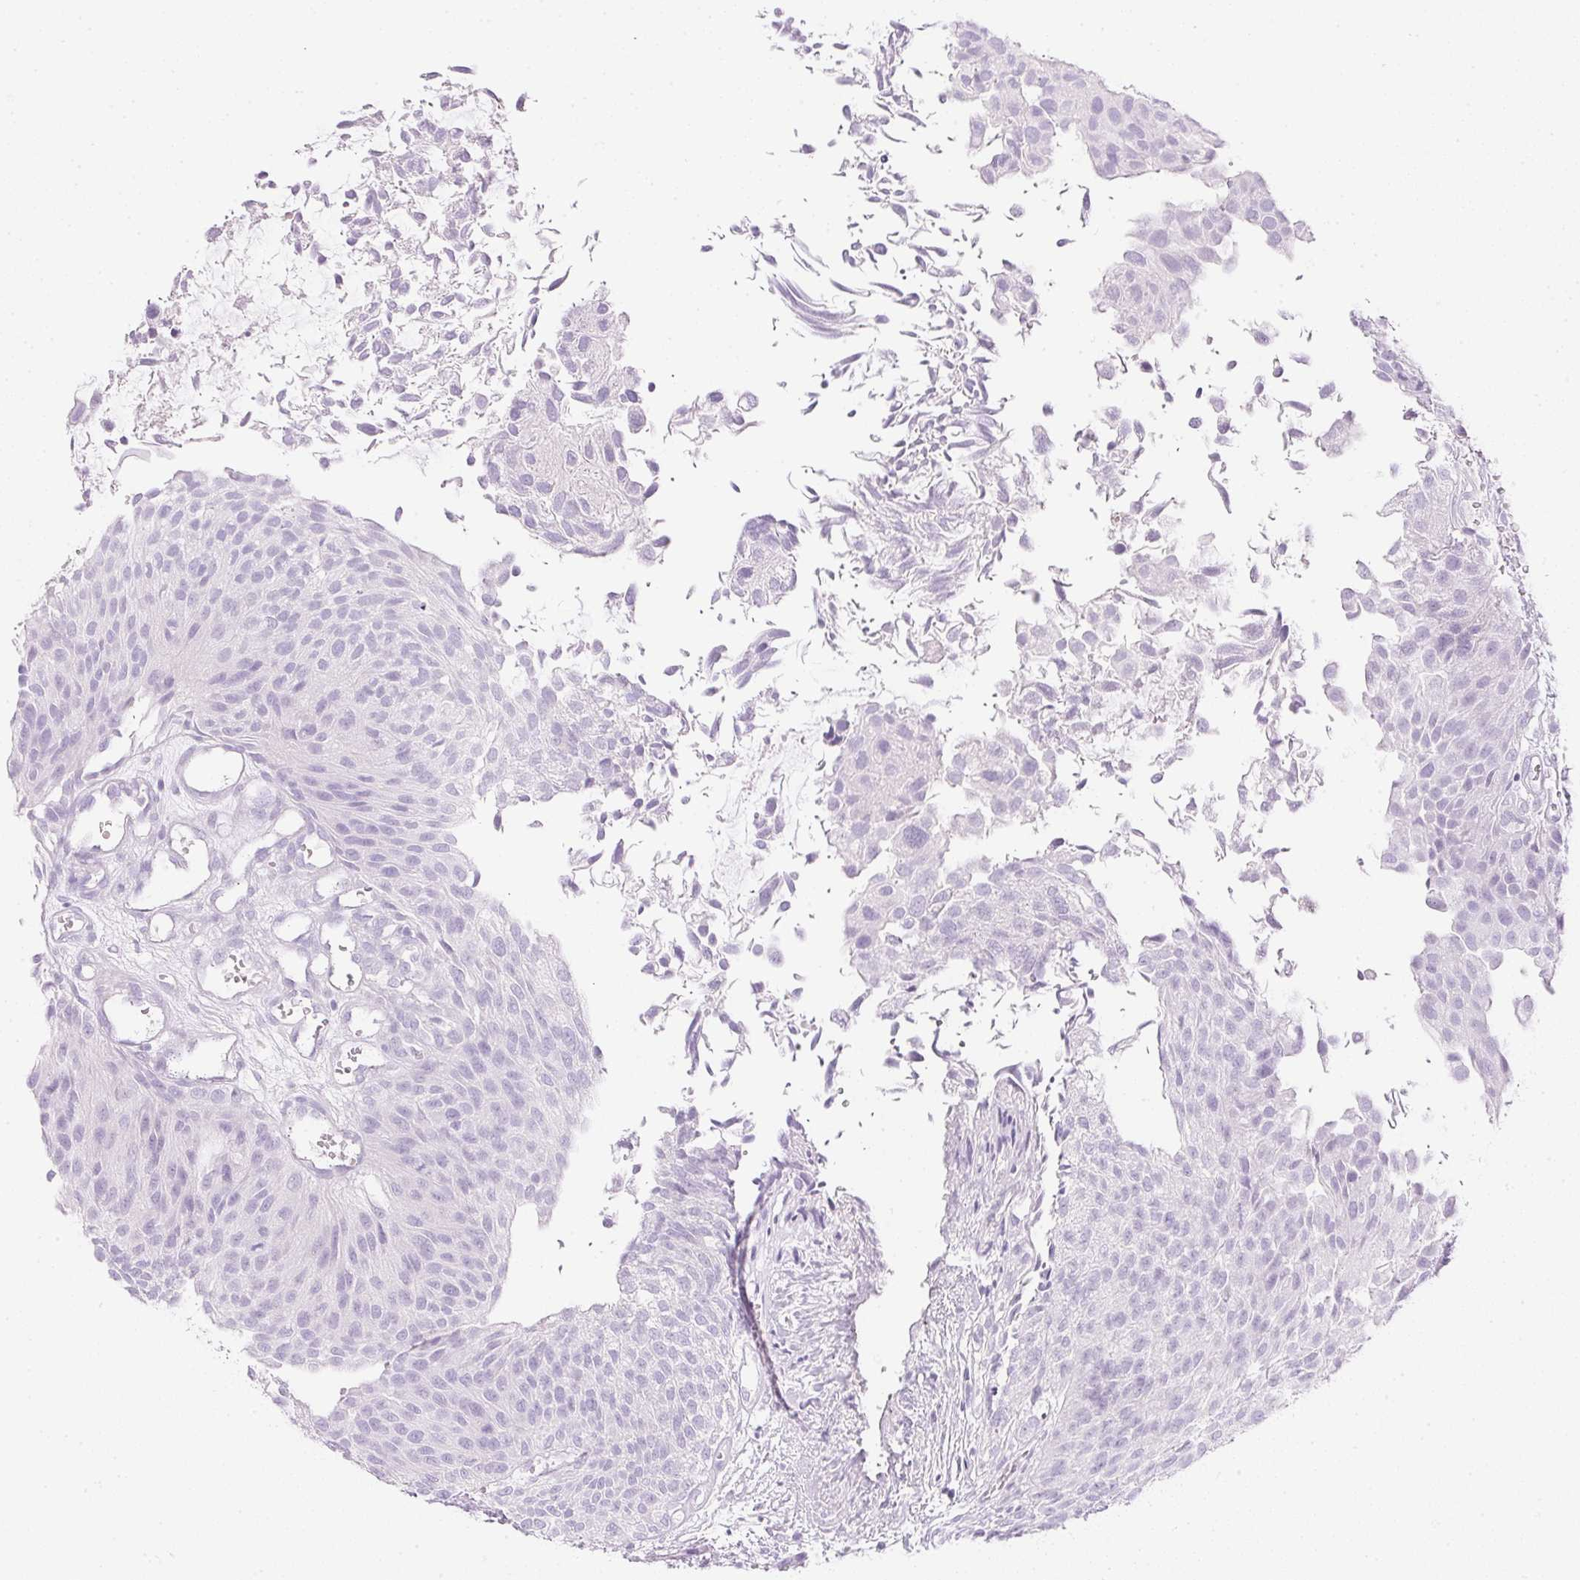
{"staining": {"intensity": "negative", "quantity": "none", "location": "none"}, "tissue": "urothelial cancer", "cell_type": "Tumor cells", "image_type": "cancer", "snomed": [{"axis": "morphology", "description": "Urothelial carcinoma, NOS"}, {"axis": "topography", "description": "Urinary bladder"}], "caption": "Urothelial cancer was stained to show a protein in brown. There is no significant expression in tumor cells.", "gene": "ATP6V1G3", "patient": {"sex": "male", "age": 84}}